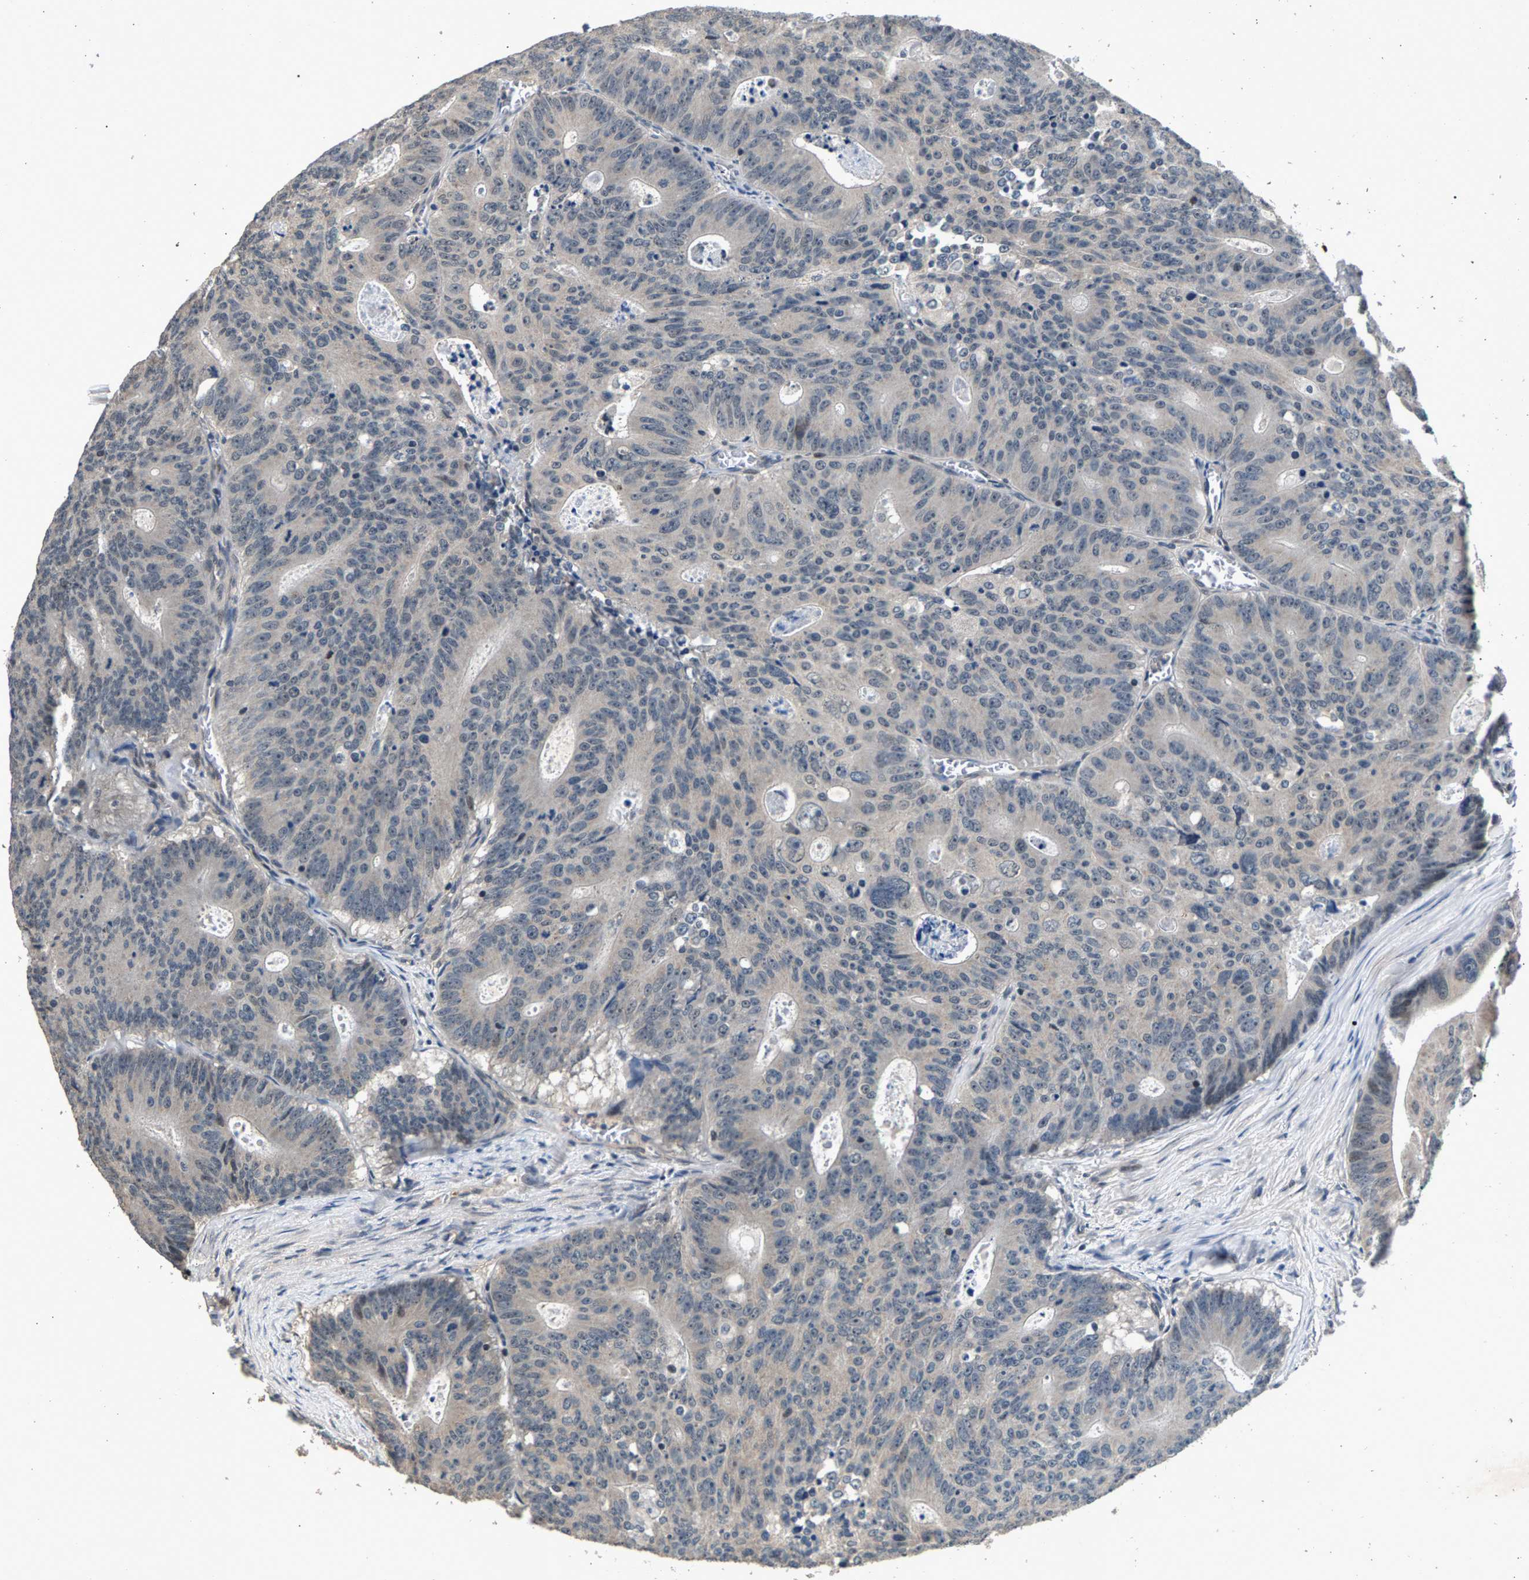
{"staining": {"intensity": "negative", "quantity": "none", "location": "none"}, "tissue": "colorectal cancer", "cell_type": "Tumor cells", "image_type": "cancer", "snomed": [{"axis": "morphology", "description": "Adenocarcinoma, NOS"}, {"axis": "topography", "description": "Colon"}], "caption": "An image of human colorectal adenocarcinoma is negative for staining in tumor cells.", "gene": "RBM33", "patient": {"sex": "male", "age": 87}}